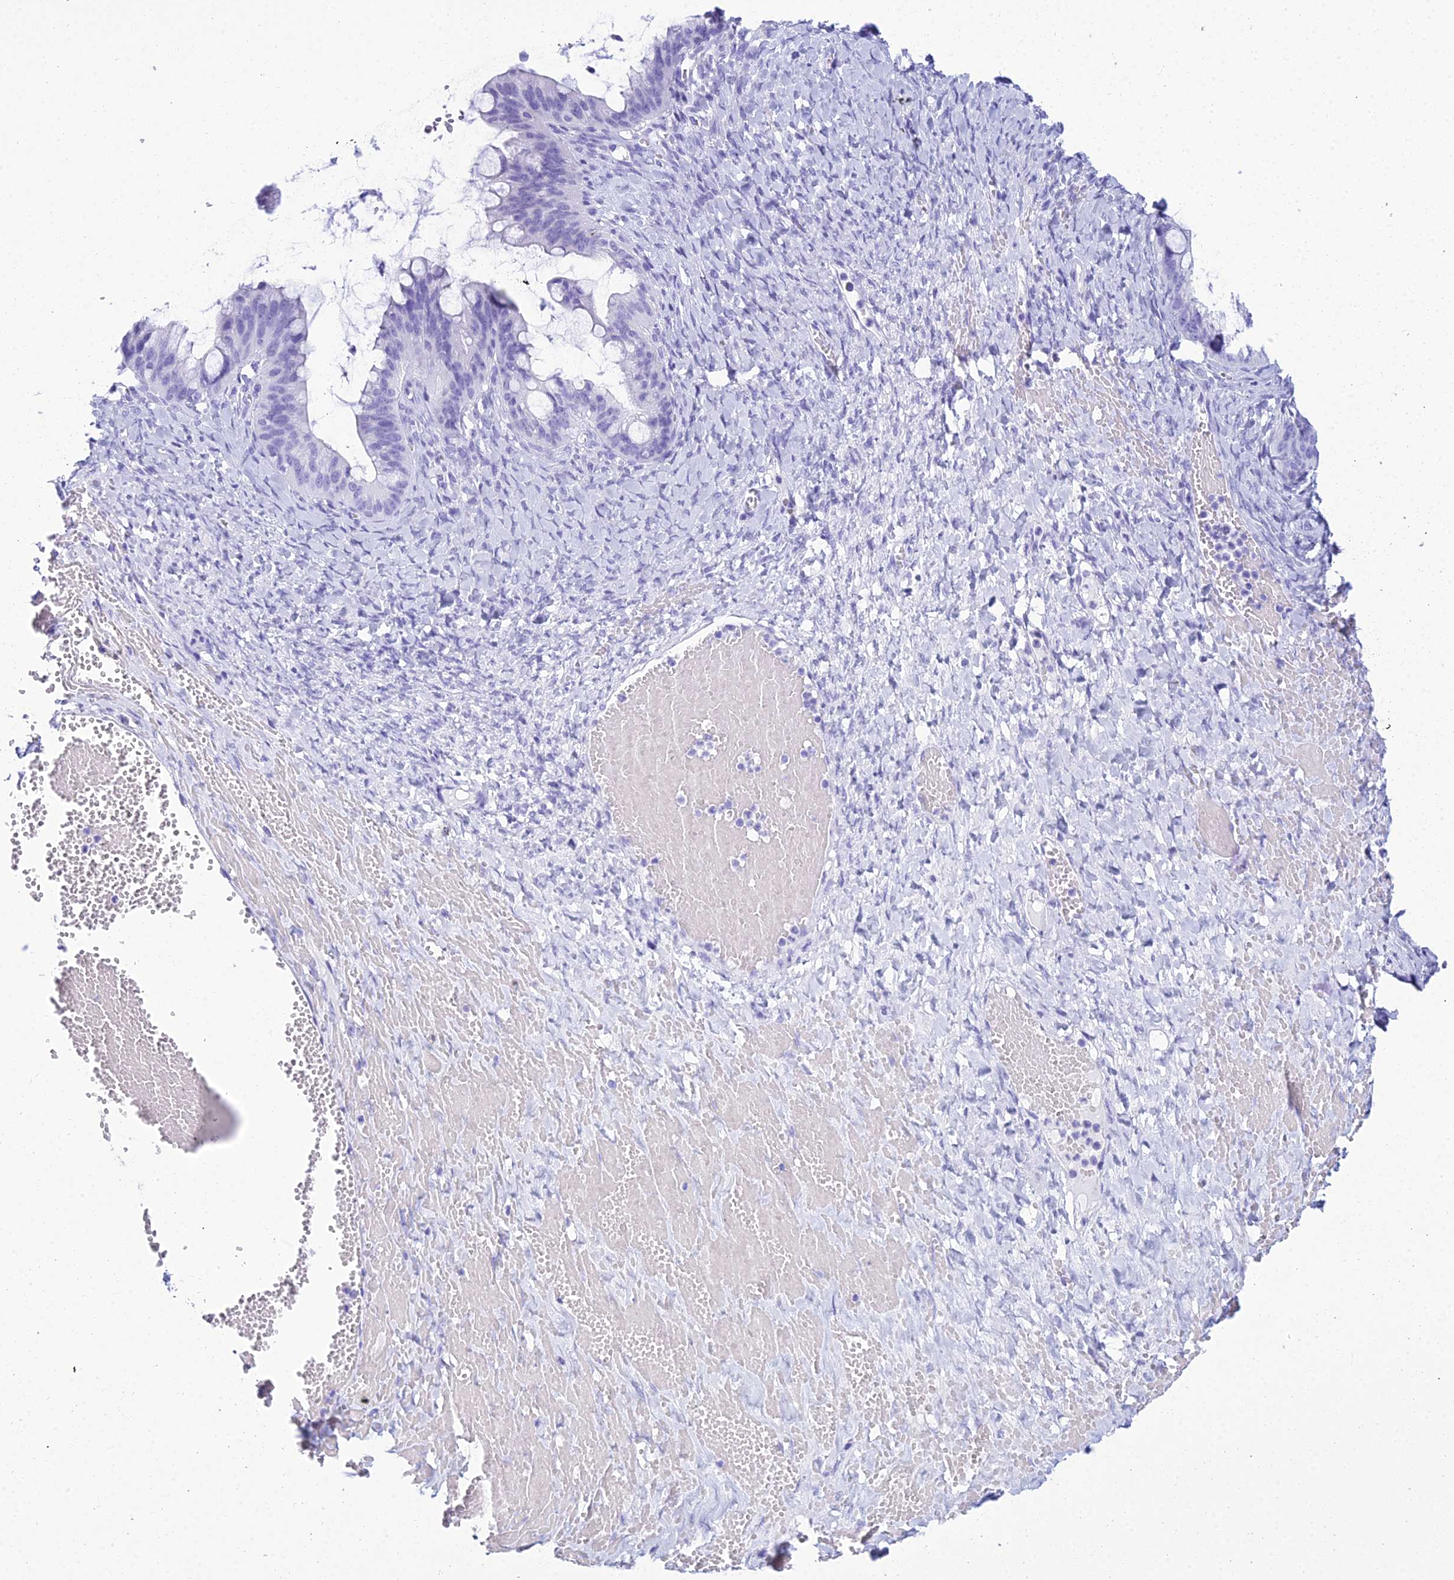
{"staining": {"intensity": "negative", "quantity": "none", "location": "none"}, "tissue": "ovarian cancer", "cell_type": "Tumor cells", "image_type": "cancer", "snomed": [{"axis": "morphology", "description": "Cystadenocarcinoma, mucinous, NOS"}, {"axis": "topography", "description": "Ovary"}], "caption": "An immunohistochemistry (IHC) photomicrograph of ovarian cancer (mucinous cystadenocarcinoma) is shown. There is no staining in tumor cells of ovarian cancer (mucinous cystadenocarcinoma).", "gene": "ZNF442", "patient": {"sex": "female", "age": 73}}